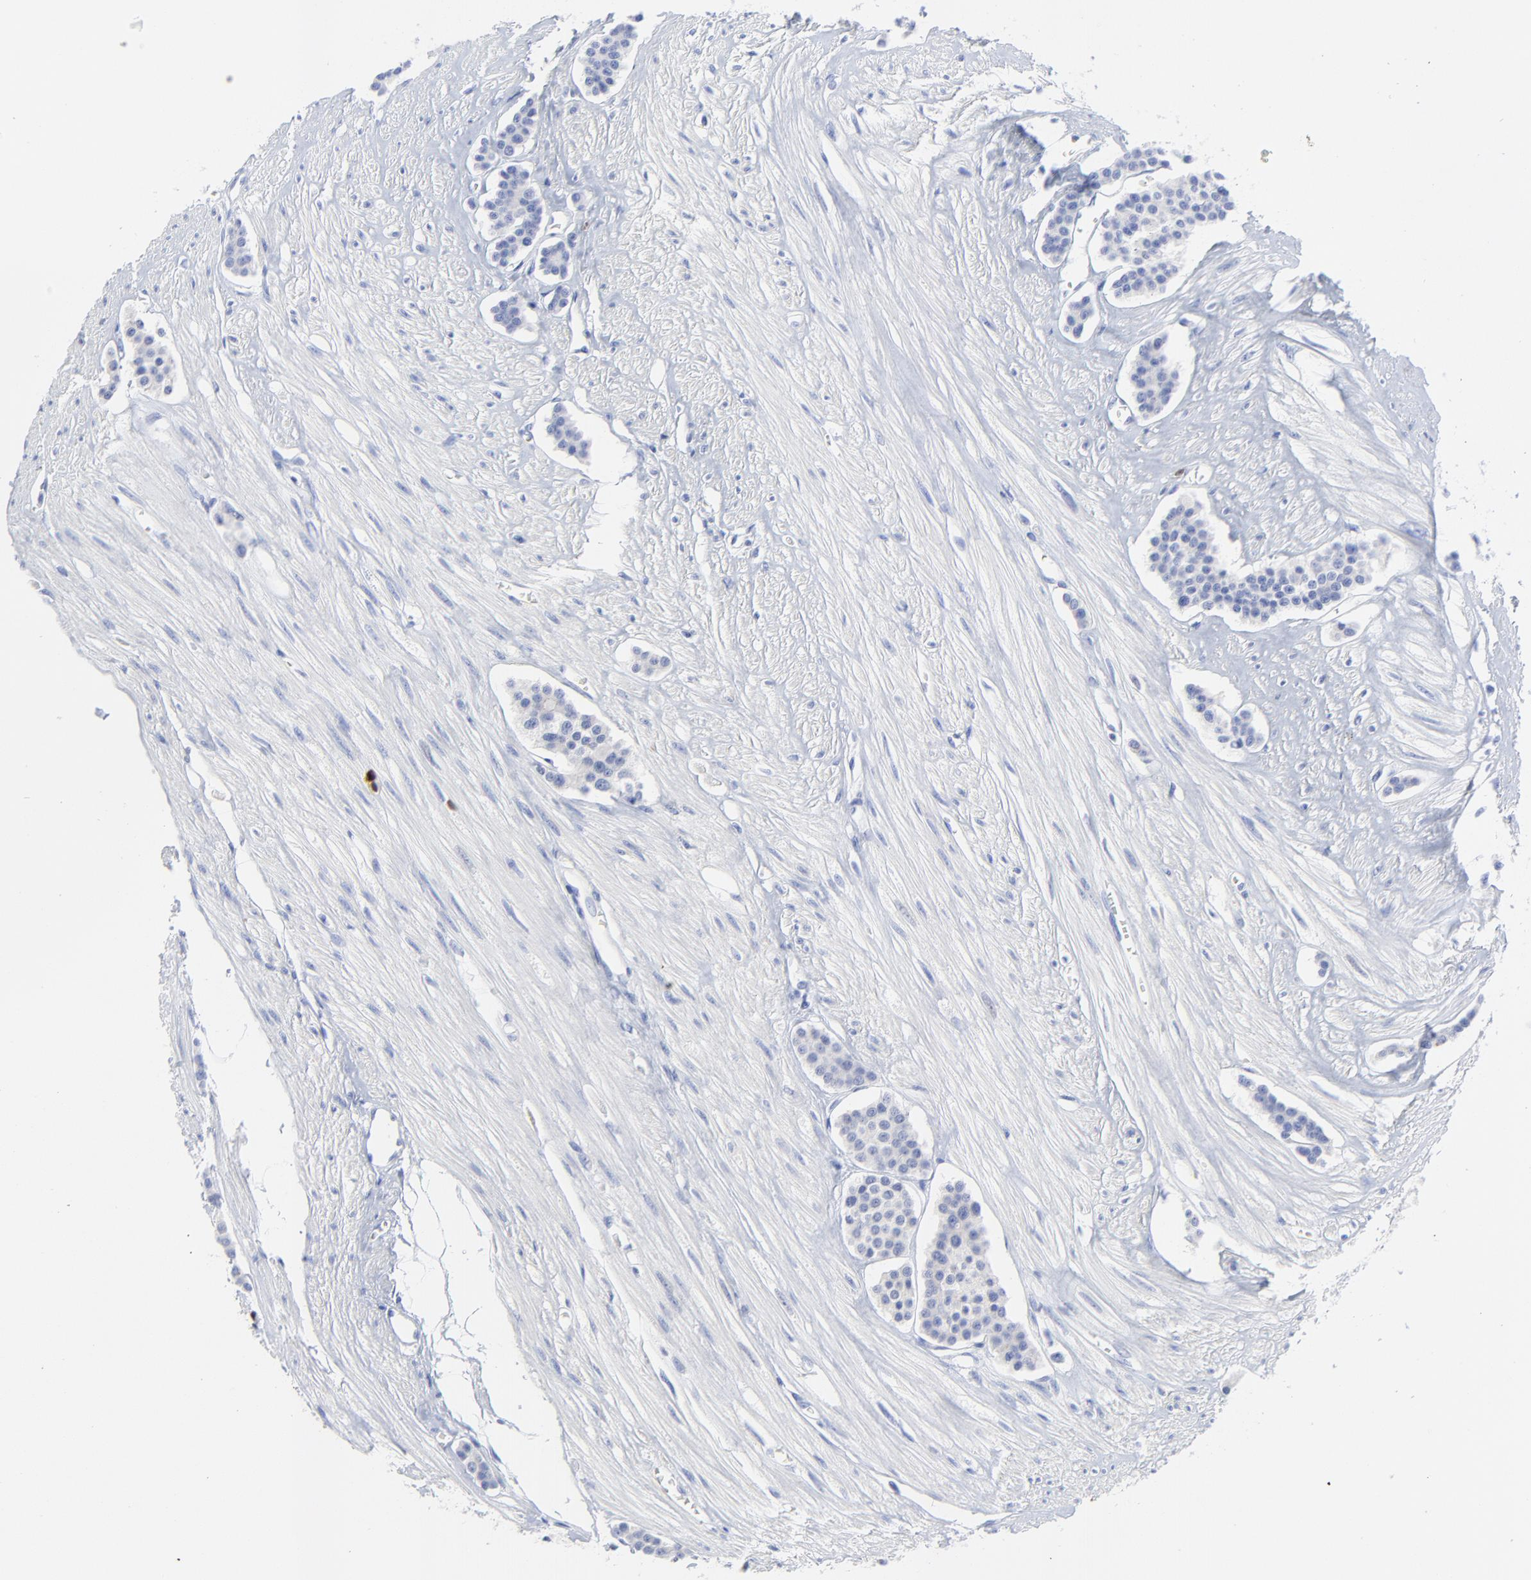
{"staining": {"intensity": "negative", "quantity": "none", "location": "none"}, "tissue": "carcinoid", "cell_type": "Tumor cells", "image_type": "cancer", "snomed": [{"axis": "morphology", "description": "Carcinoid, malignant, NOS"}, {"axis": "topography", "description": "Small intestine"}], "caption": "This is a histopathology image of IHC staining of malignant carcinoid, which shows no positivity in tumor cells.", "gene": "ZAP70", "patient": {"sex": "male", "age": 60}}